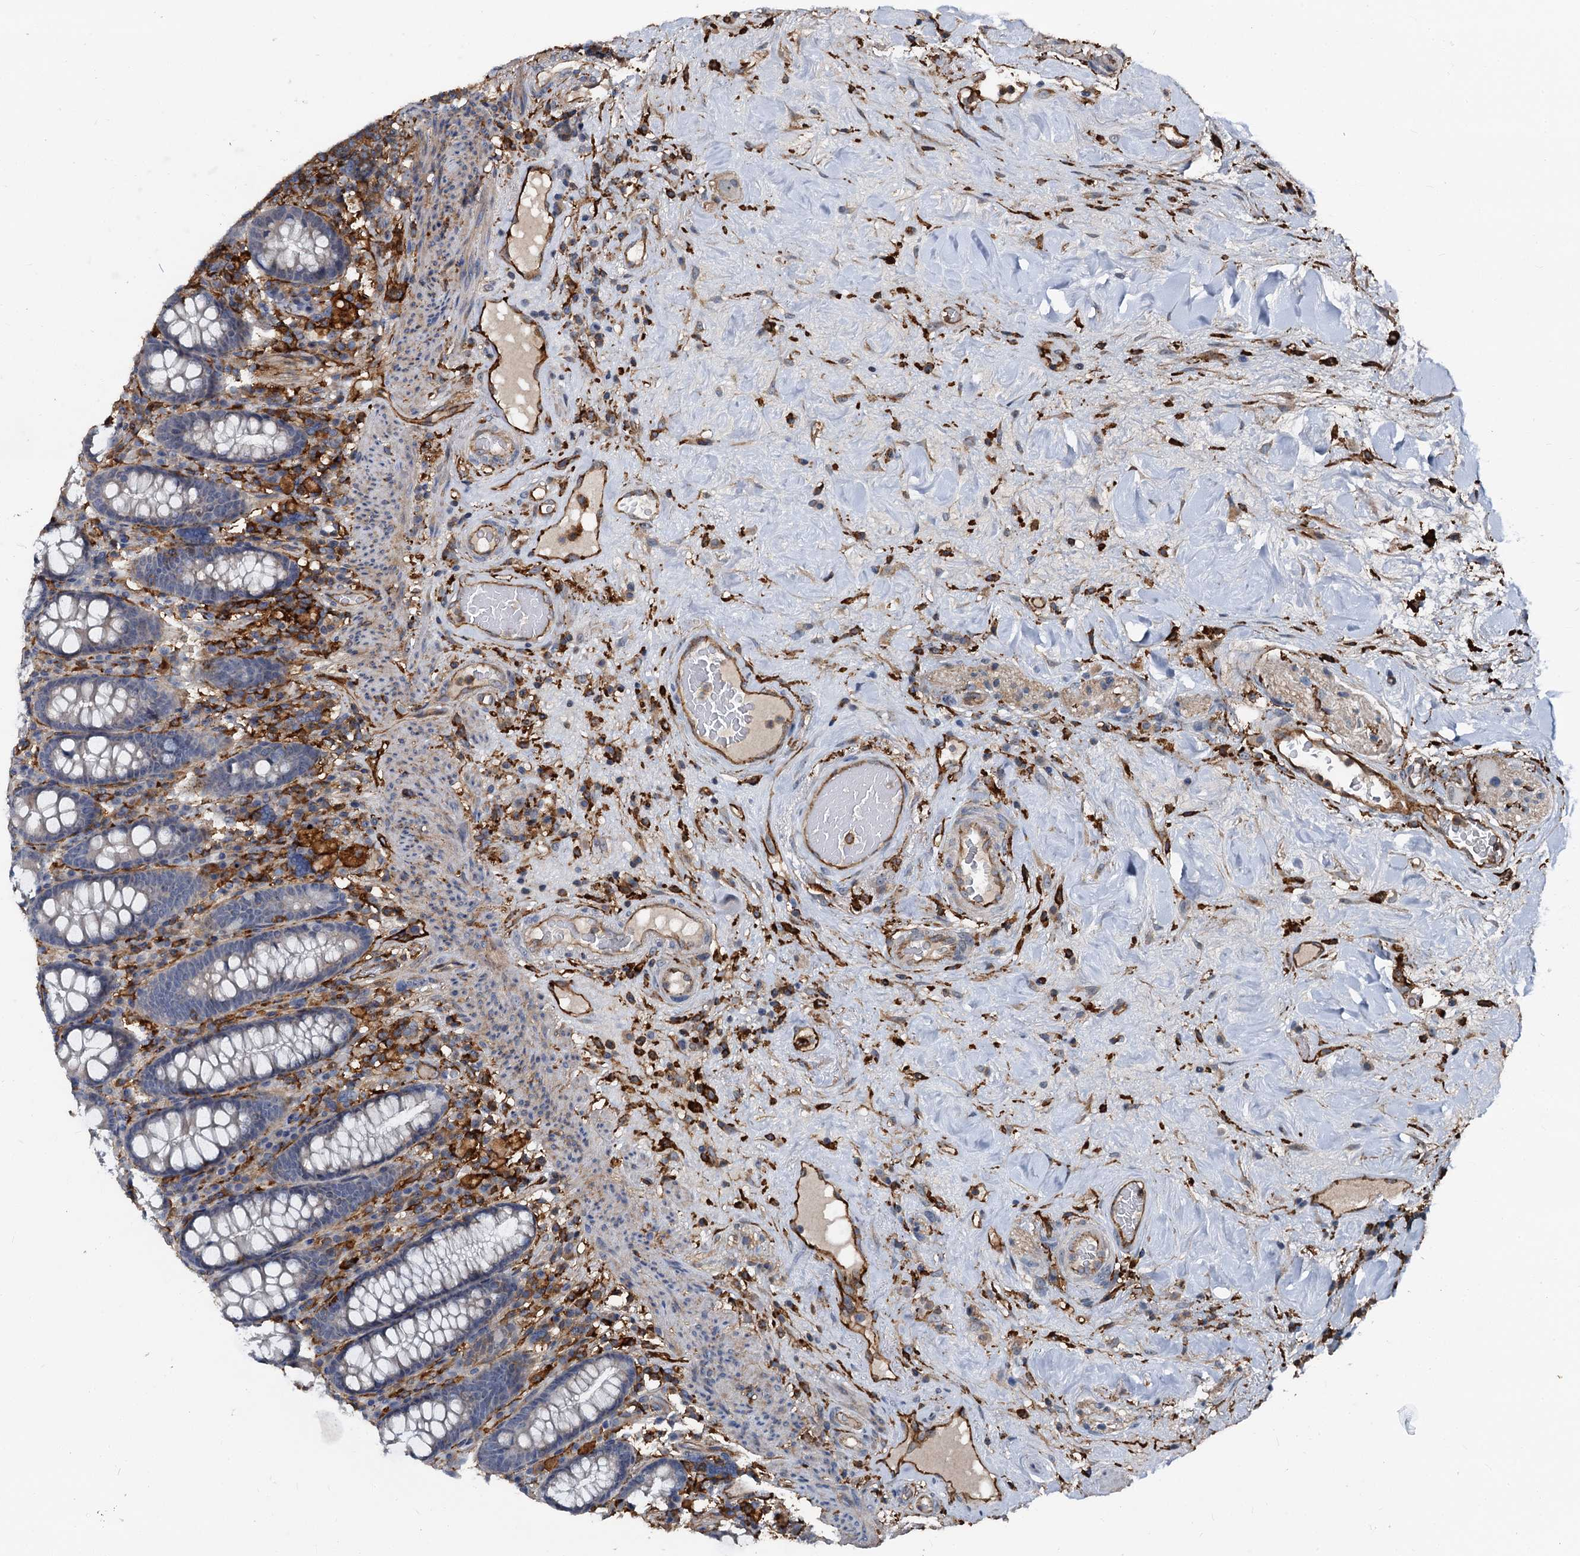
{"staining": {"intensity": "moderate", "quantity": ">75%", "location": "cytoplasmic/membranous"}, "tissue": "colon", "cell_type": "Endothelial cells", "image_type": "normal", "snomed": [{"axis": "morphology", "description": "Normal tissue, NOS"}, {"axis": "topography", "description": "Colon"}], "caption": "High-power microscopy captured an immunohistochemistry micrograph of normal colon, revealing moderate cytoplasmic/membranous positivity in about >75% of endothelial cells.", "gene": "PLEKHO2", "patient": {"sex": "female", "age": 79}}